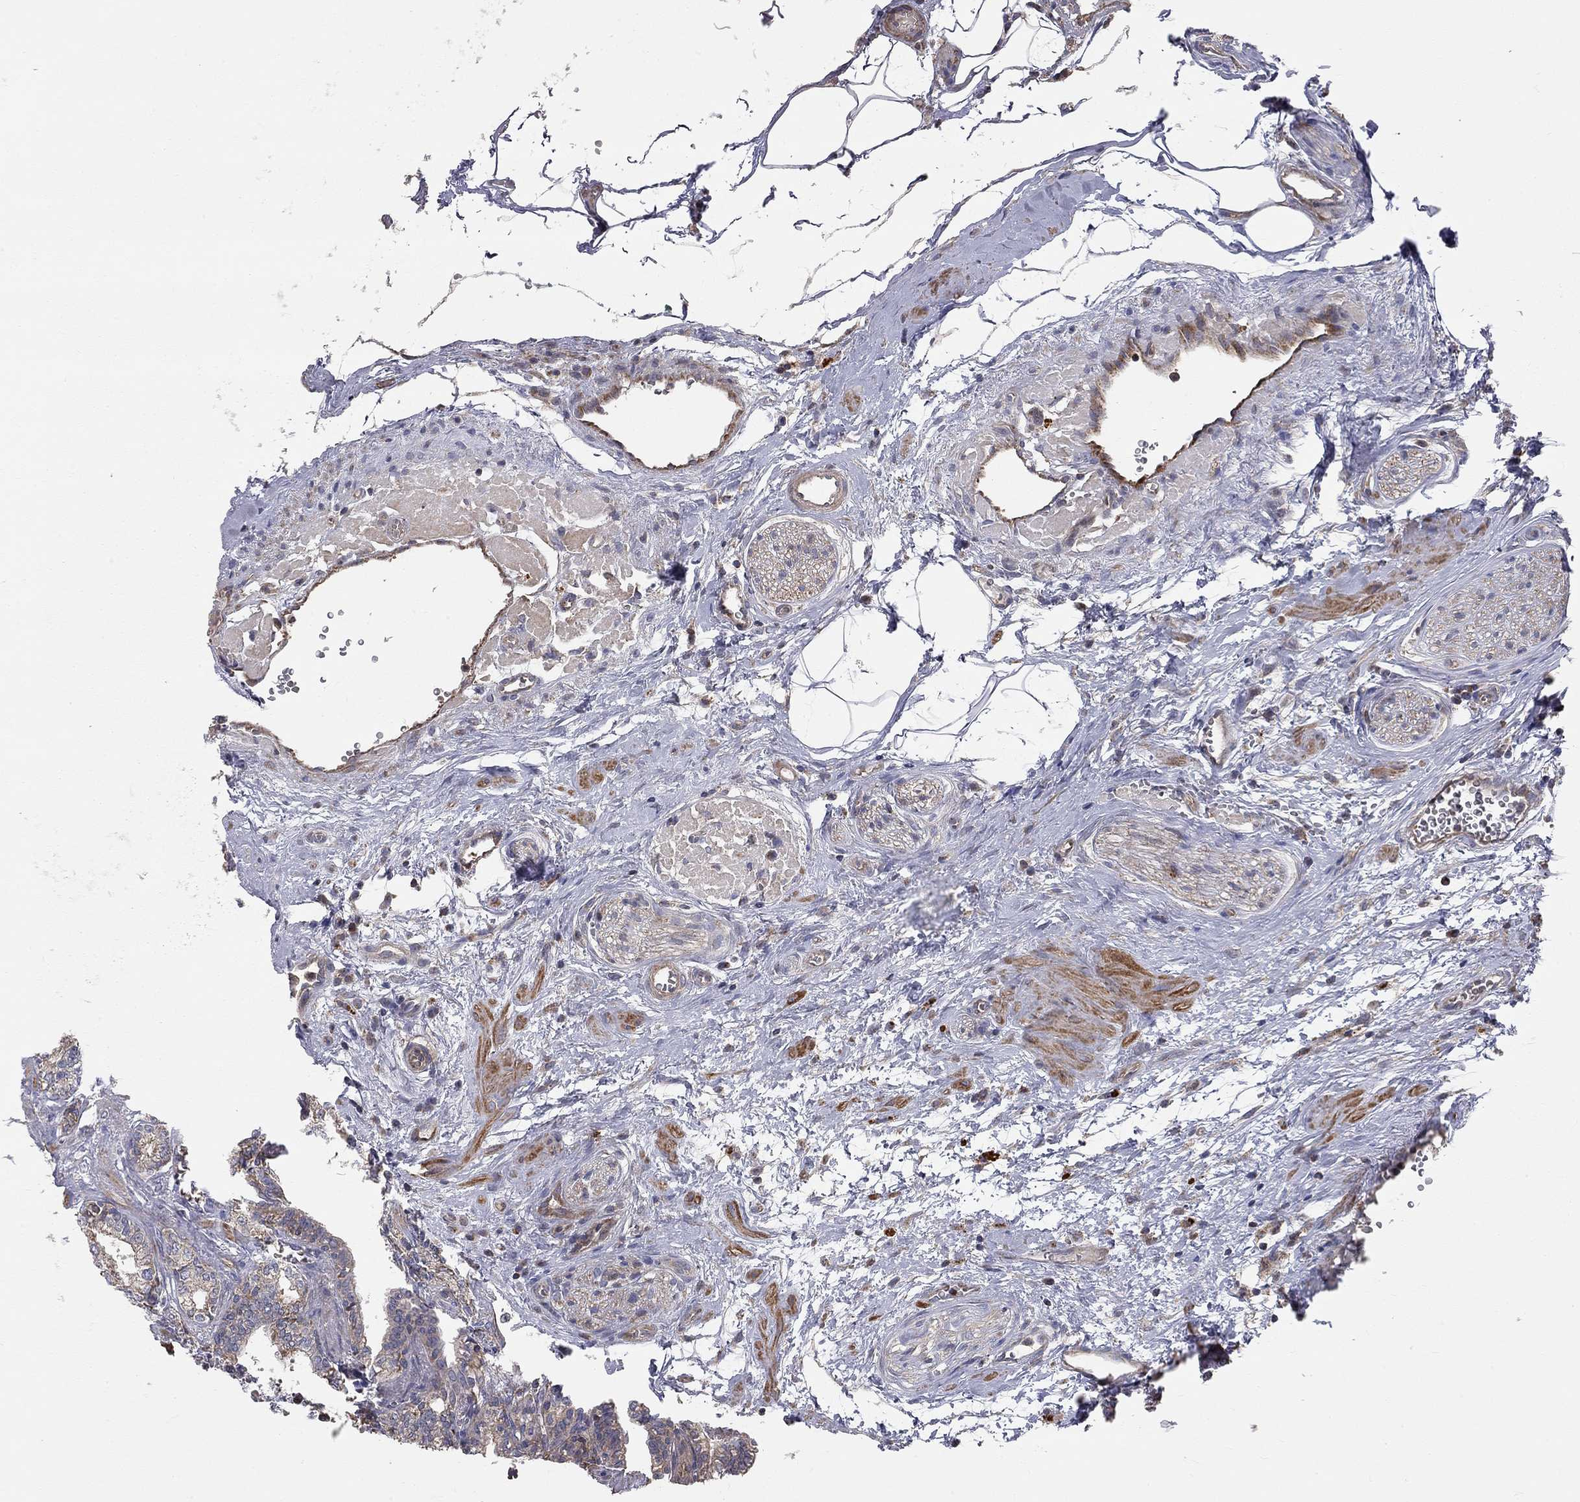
{"staining": {"intensity": "moderate", "quantity": "<25%", "location": "cytoplasmic/membranous"}, "tissue": "seminal vesicle", "cell_type": "Glandular cells", "image_type": "normal", "snomed": [{"axis": "morphology", "description": "Normal tissue, NOS"}, {"axis": "morphology", "description": "Urothelial carcinoma, NOS"}, {"axis": "topography", "description": "Urinary bladder"}, {"axis": "topography", "description": "Seminal veicle"}], "caption": "This is a histology image of IHC staining of unremarkable seminal vesicle, which shows moderate expression in the cytoplasmic/membranous of glandular cells.", "gene": "KANSL1L", "patient": {"sex": "male", "age": 76}}